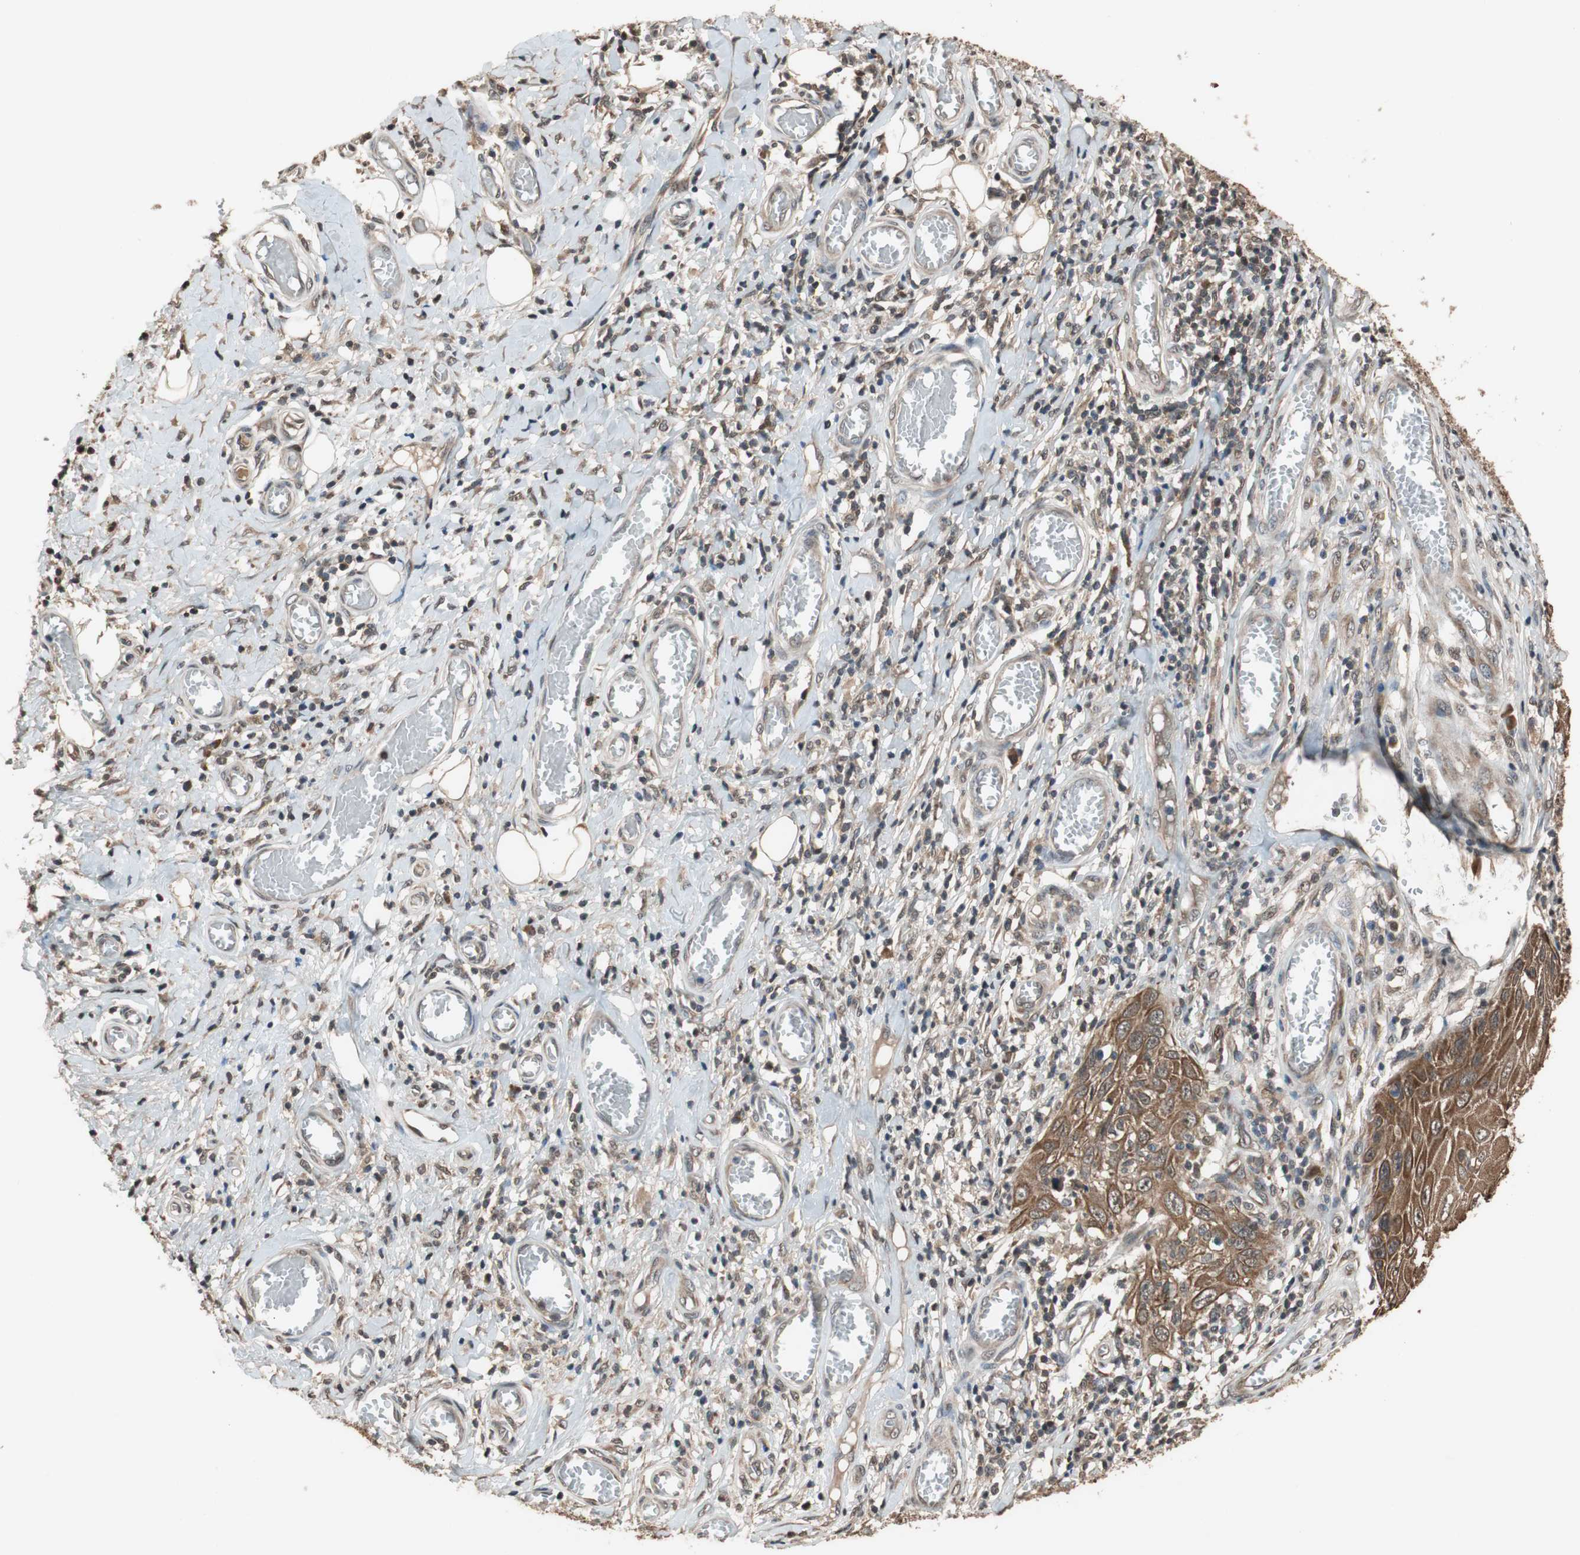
{"staining": {"intensity": "moderate", "quantity": ">75%", "location": "cytoplasmic/membranous"}, "tissue": "skin cancer", "cell_type": "Tumor cells", "image_type": "cancer", "snomed": [{"axis": "morphology", "description": "Squamous cell carcinoma, NOS"}, {"axis": "topography", "description": "Skin"}], "caption": "Skin cancer (squamous cell carcinoma) was stained to show a protein in brown. There is medium levels of moderate cytoplasmic/membranous positivity in about >75% of tumor cells.", "gene": "TMEM230", "patient": {"sex": "female", "age": 73}}